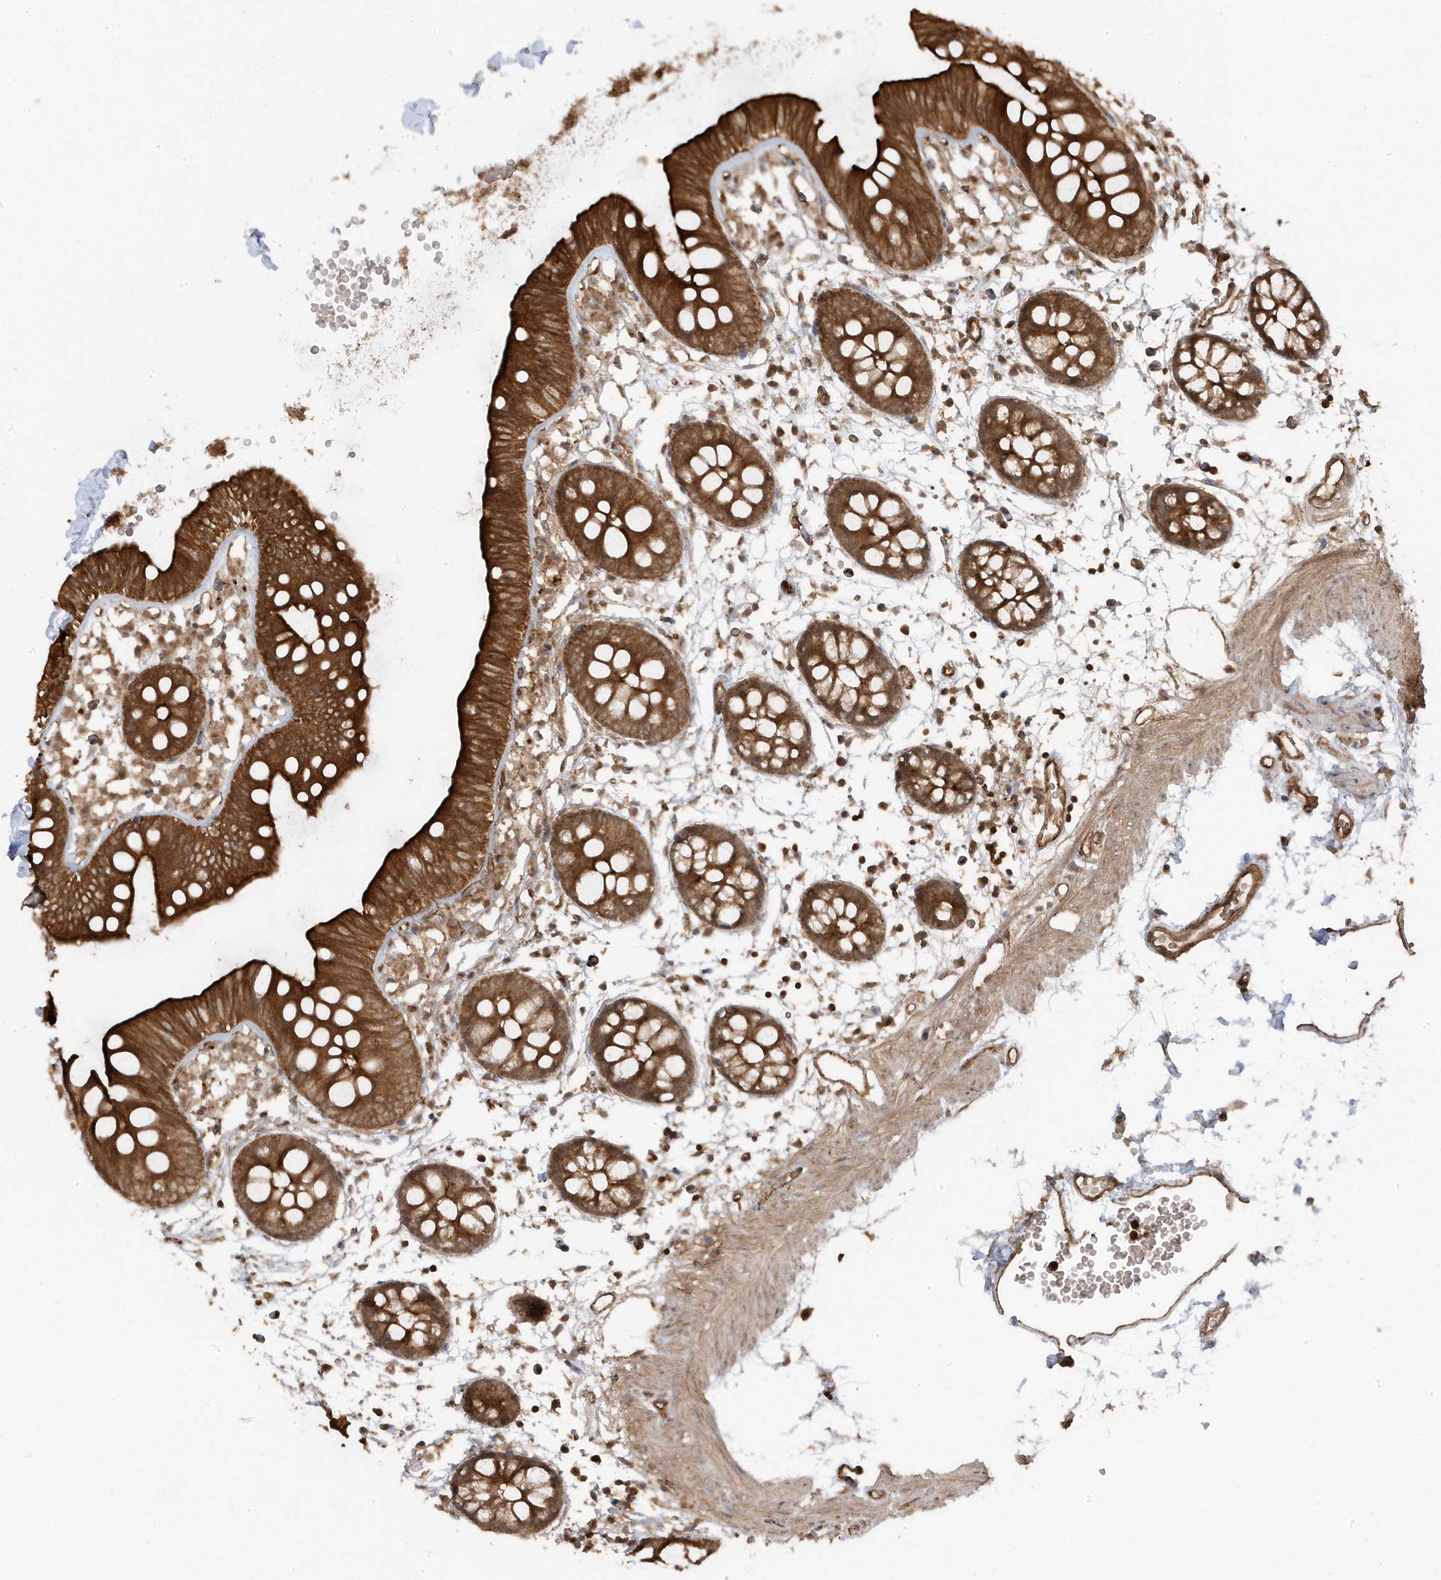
{"staining": {"intensity": "moderate", "quantity": ">75%", "location": "cytoplasmic/membranous,nuclear"}, "tissue": "colon", "cell_type": "Endothelial cells", "image_type": "normal", "snomed": [{"axis": "morphology", "description": "Normal tissue, NOS"}, {"axis": "topography", "description": "Colon"}], "caption": "Protein expression analysis of normal human colon reveals moderate cytoplasmic/membranous,nuclear staining in approximately >75% of endothelial cells. (Stains: DAB in brown, nuclei in blue, Microscopy: brightfield microscopy at high magnification).", "gene": "ASAP1", "patient": {"sex": "male", "age": 56}}